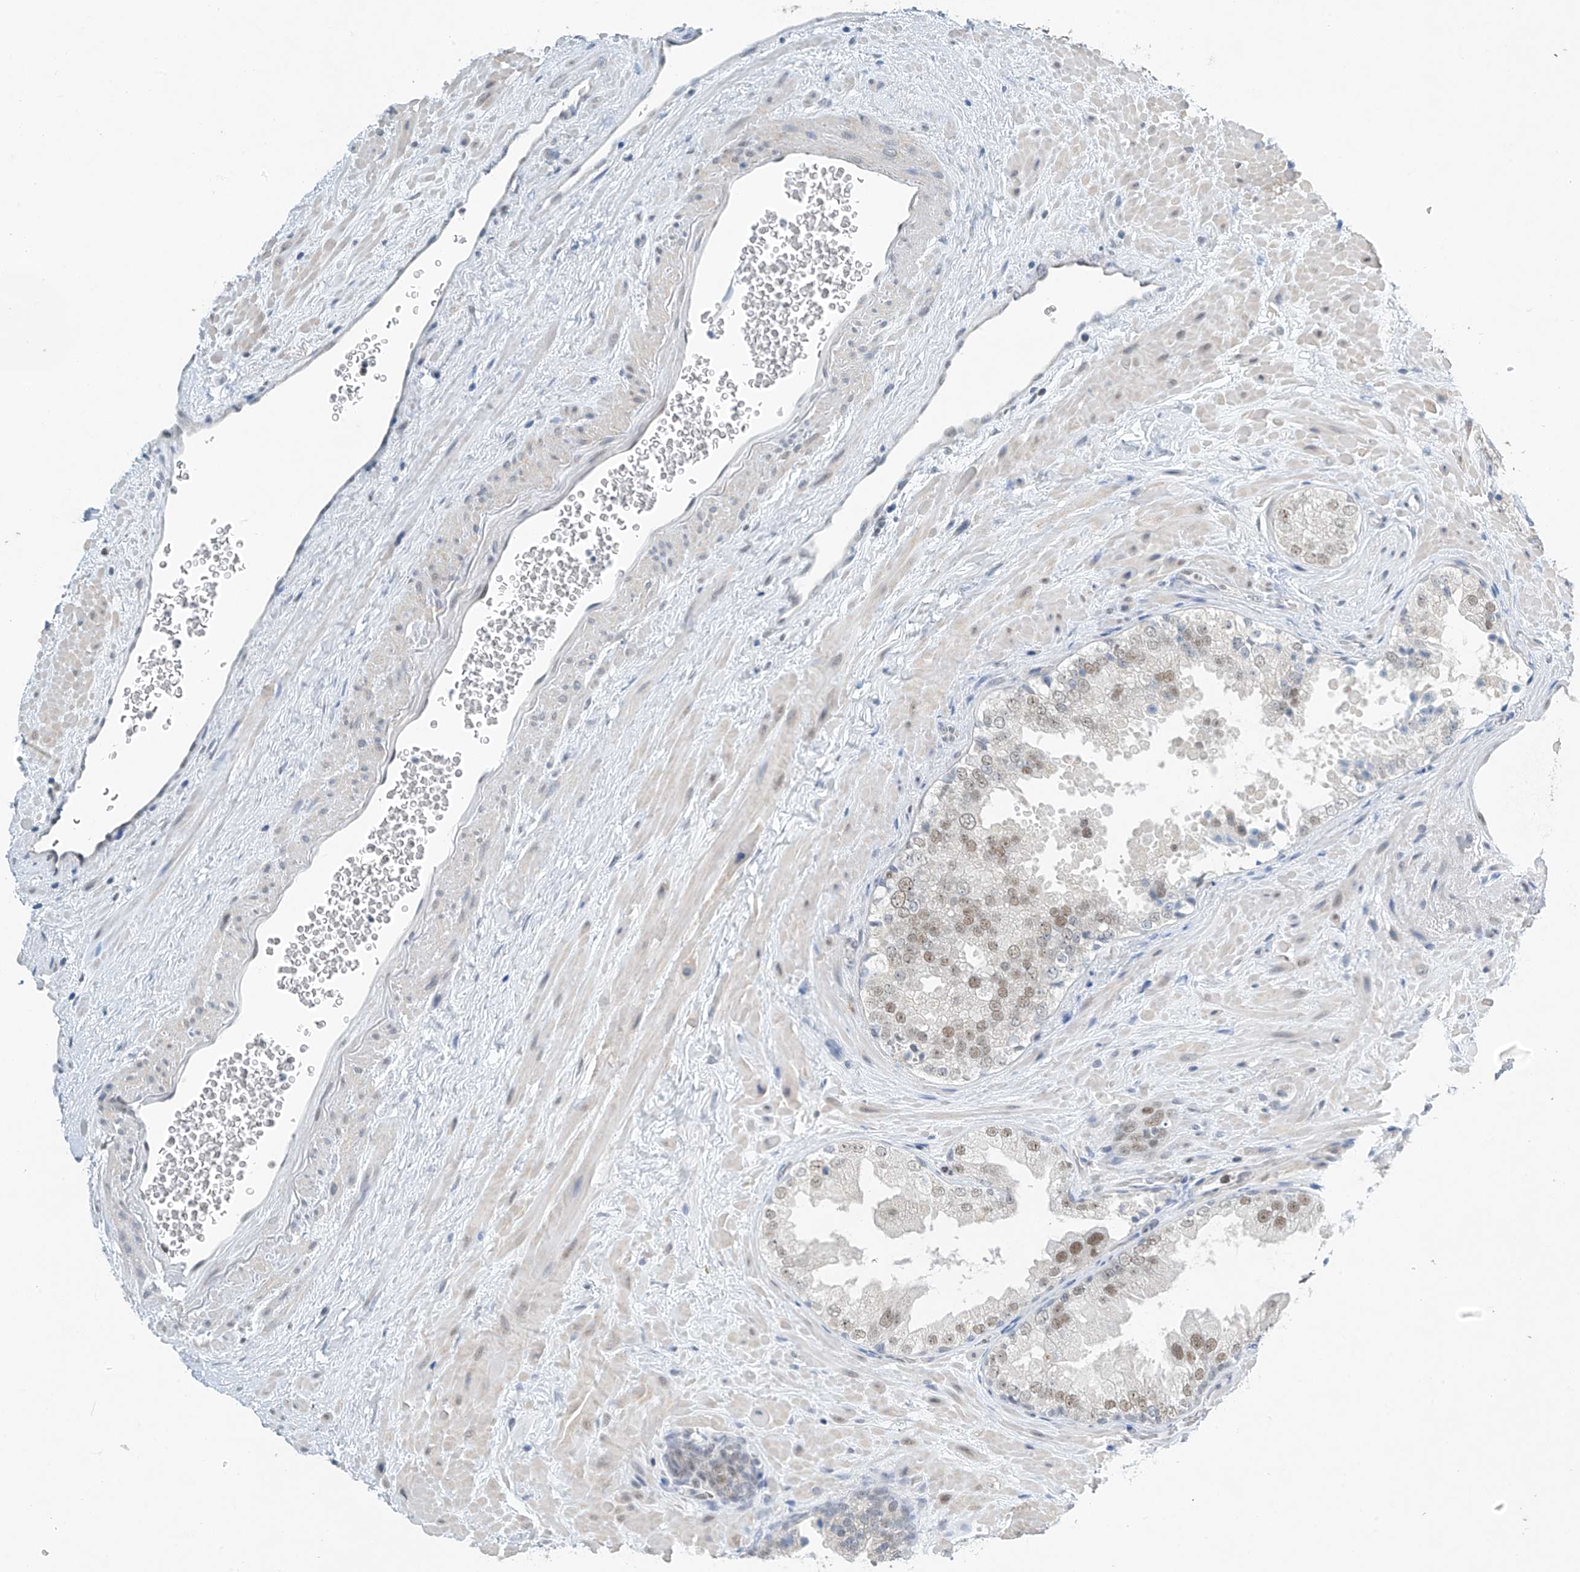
{"staining": {"intensity": "moderate", "quantity": "<25%", "location": "nuclear"}, "tissue": "prostate cancer", "cell_type": "Tumor cells", "image_type": "cancer", "snomed": [{"axis": "morphology", "description": "Adenocarcinoma, High grade"}, {"axis": "topography", "description": "Prostate"}], "caption": "Brown immunohistochemical staining in human prostate cancer exhibits moderate nuclear positivity in approximately <25% of tumor cells. The protein is shown in brown color, while the nuclei are stained blue.", "gene": "TAF8", "patient": {"sex": "male", "age": 64}}